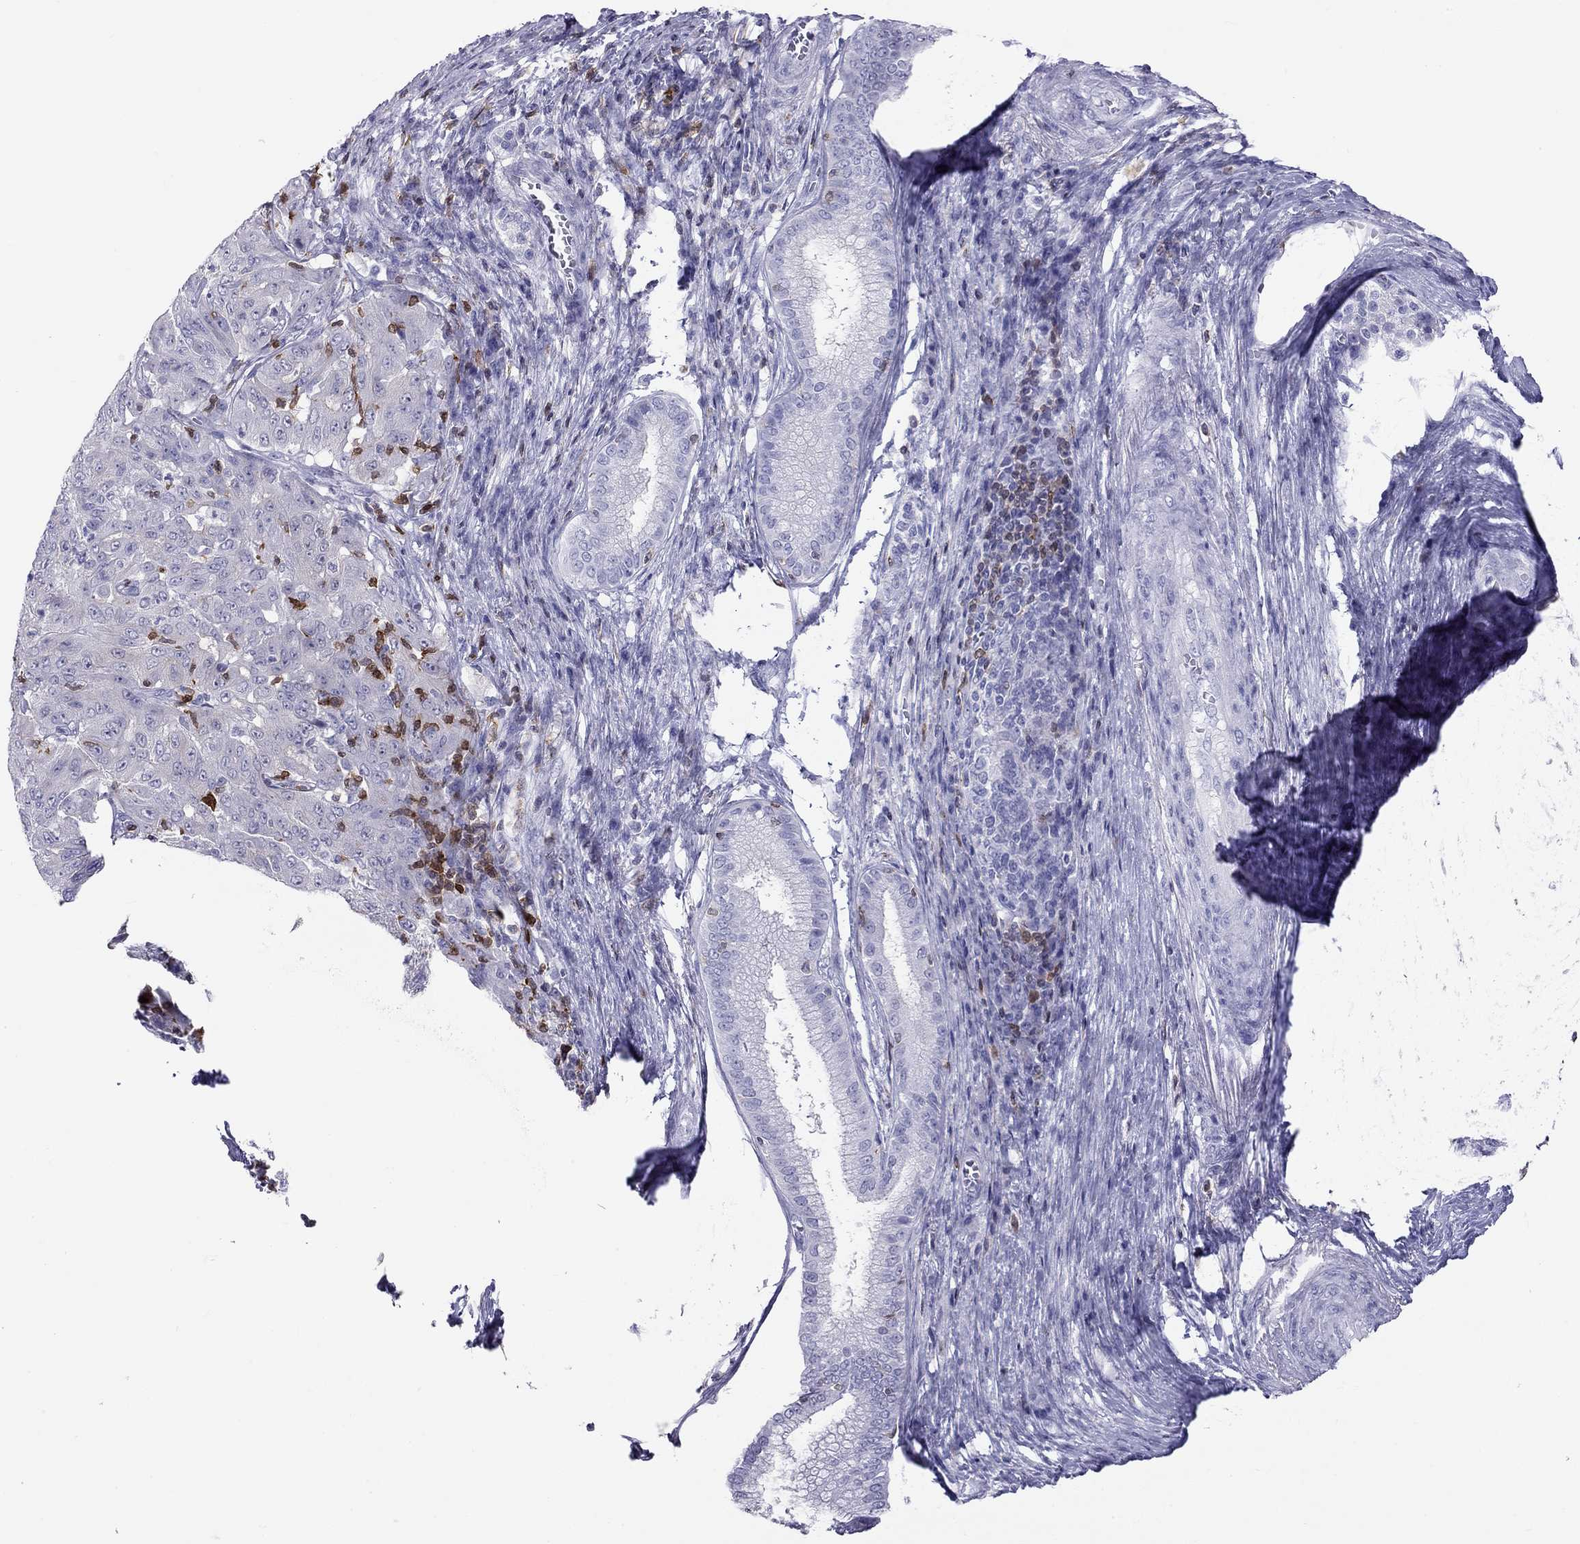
{"staining": {"intensity": "negative", "quantity": "none", "location": "none"}, "tissue": "pancreatic cancer", "cell_type": "Tumor cells", "image_type": "cancer", "snomed": [{"axis": "morphology", "description": "Adenocarcinoma, NOS"}, {"axis": "topography", "description": "Pancreas"}], "caption": "Immunohistochemistry (IHC) micrograph of human adenocarcinoma (pancreatic) stained for a protein (brown), which exhibits no expression in tumor cells. Nuclei are stained in blue.", "gene": "SH2D2A", "patient": {"sex": "male", "age": 63}}